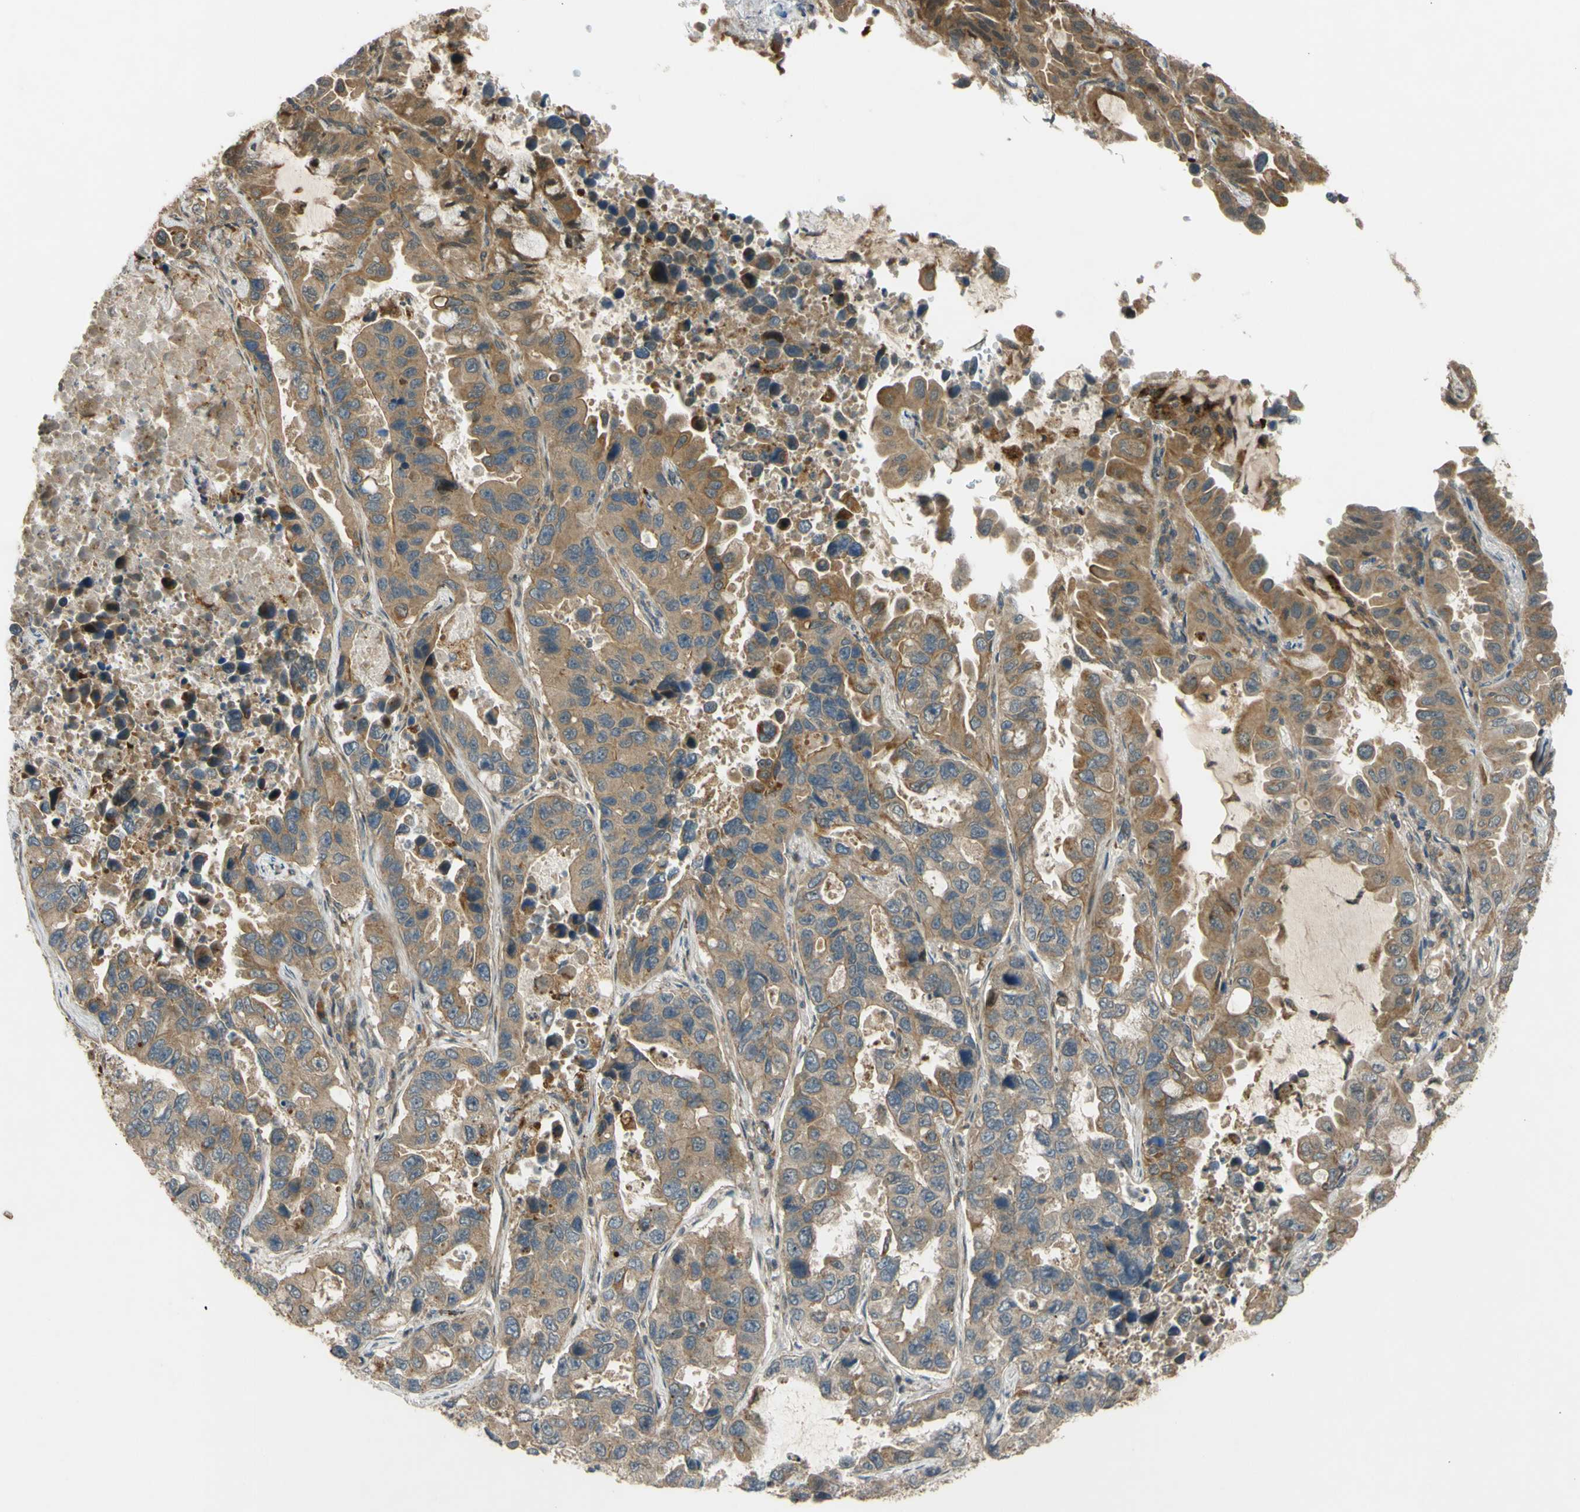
{"staining": {"intensity": "moderate", "quantity": ">75%", "location": "cytoplasmic/membranous,nuclear"}, "tissue": "lung cancer", "cell_type": "Tumor cells", "image_type": "cancer", "snomed": [{"axis": "morphology", "description": "Adenocarcinoma, NOS"}, {"axis": "topography", "description": "Lung"}], "caption": "A brown stain shows moderate cytoplasmic/membranous and nuclear expression of a protein in human adenocarcinoma (lung) tumor cells. The staining was performed using DAB (3,3'-diaminobenzidine) to visualize the protein expression in brown, while the nuclei were stained in blue with hematoxylin (Magnification: 20x).", "gene": "FLII", "patient": {"sex": "male", "age": 64}}